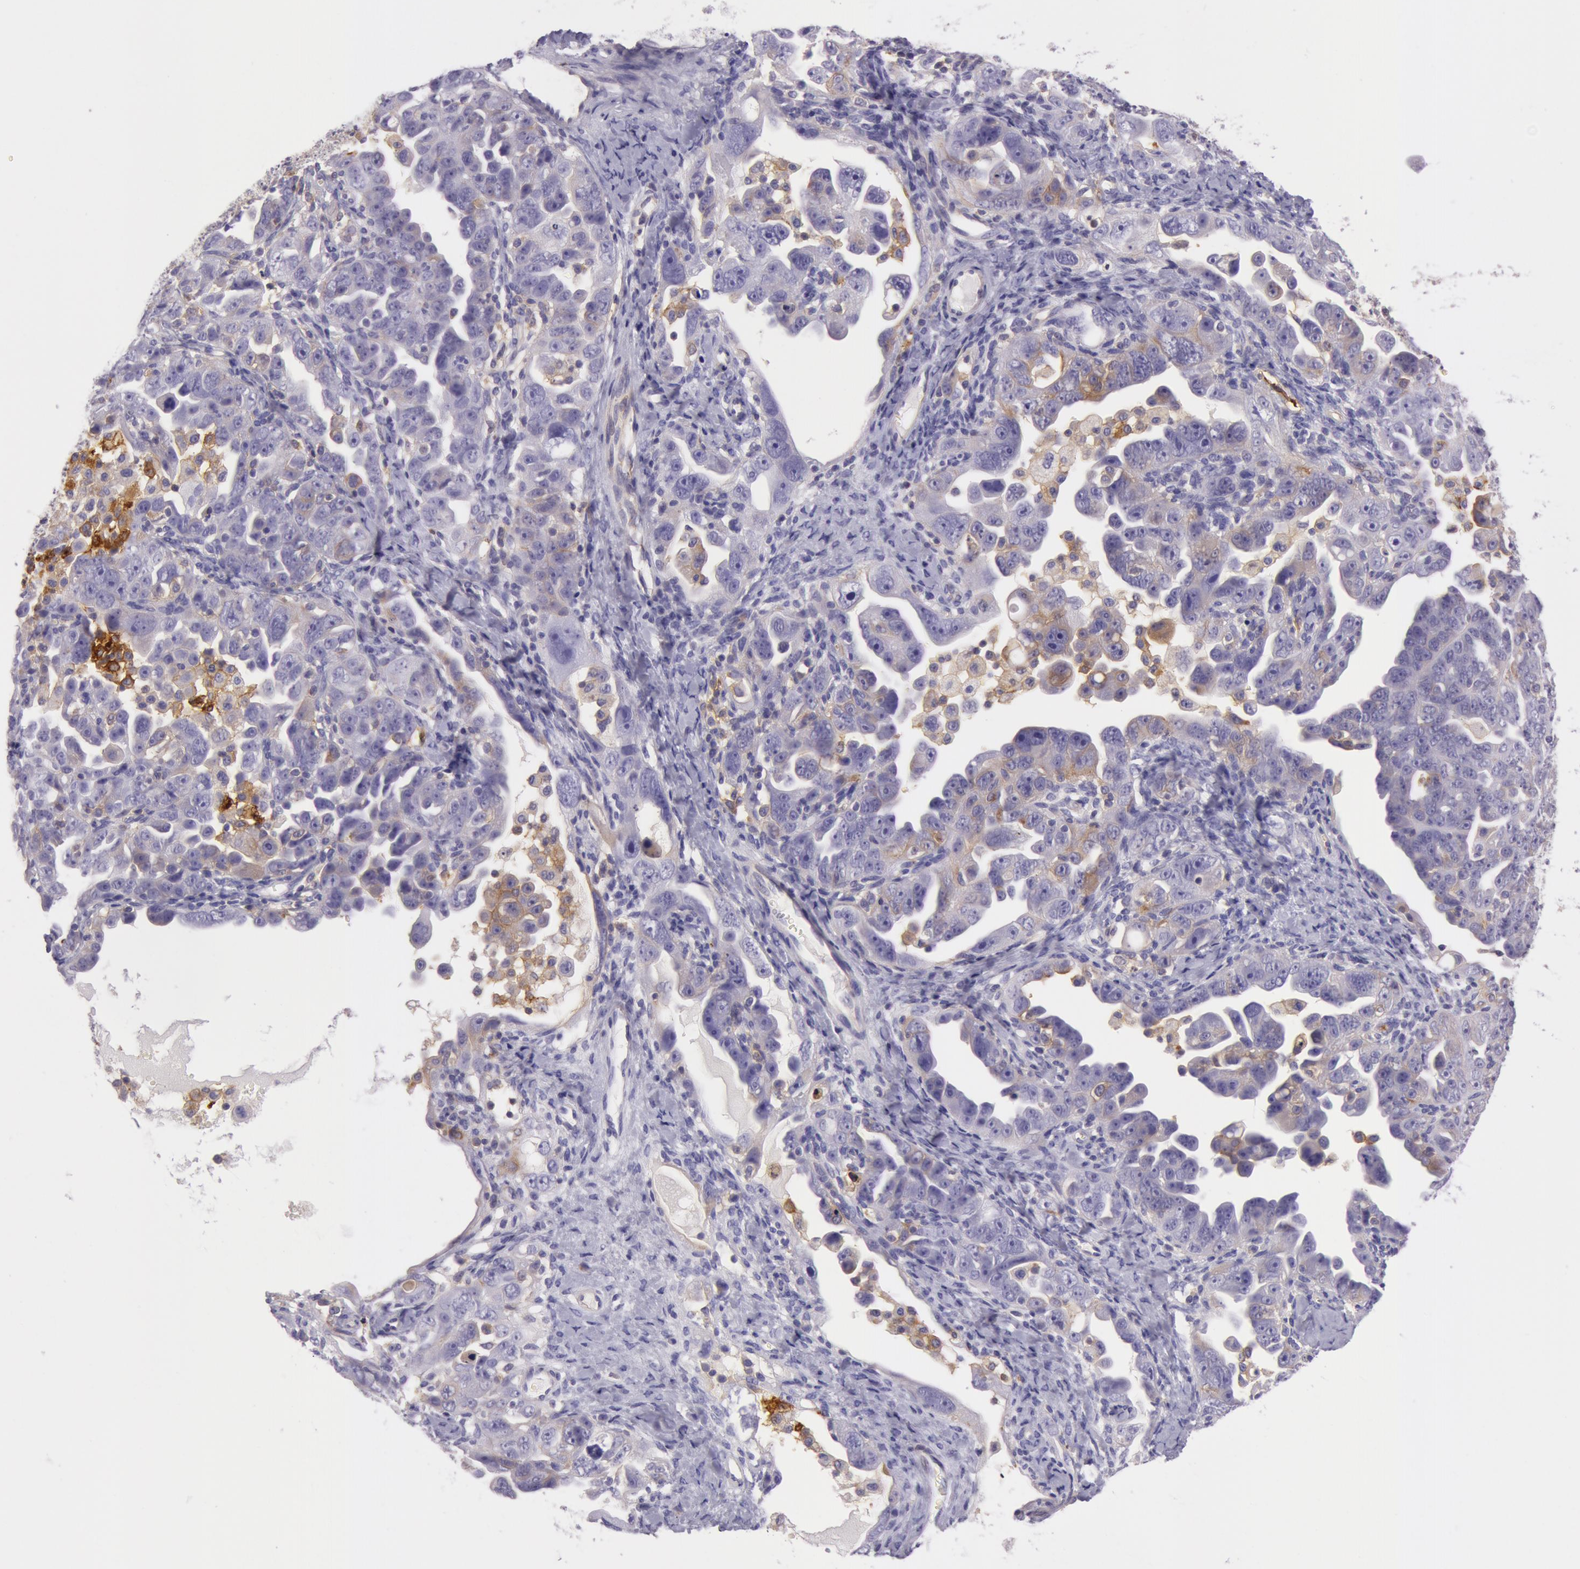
{"staining": {"intensity": "moderate", "quantity": "<25%", "location": "cytoplasmic/membranous"}, "tissue": "ovarian cancer", "cell_type": "Tumor cells", "image_type": "cancer", "snomed": [{"axis": "morphology", "description": "Cystadenocarcinoma, serous, NOS"}, {"axis": "topography", "description": "Ovary"}], "caption": "IHC of serous cystadenocarcinoma (ovarian) demonstrates low levels of moderate cytoplasmic/membranous positivity in approximately <25% of tumor cells.", "gene": "LY75", "patient": {"sex": "female", "age": 66}}